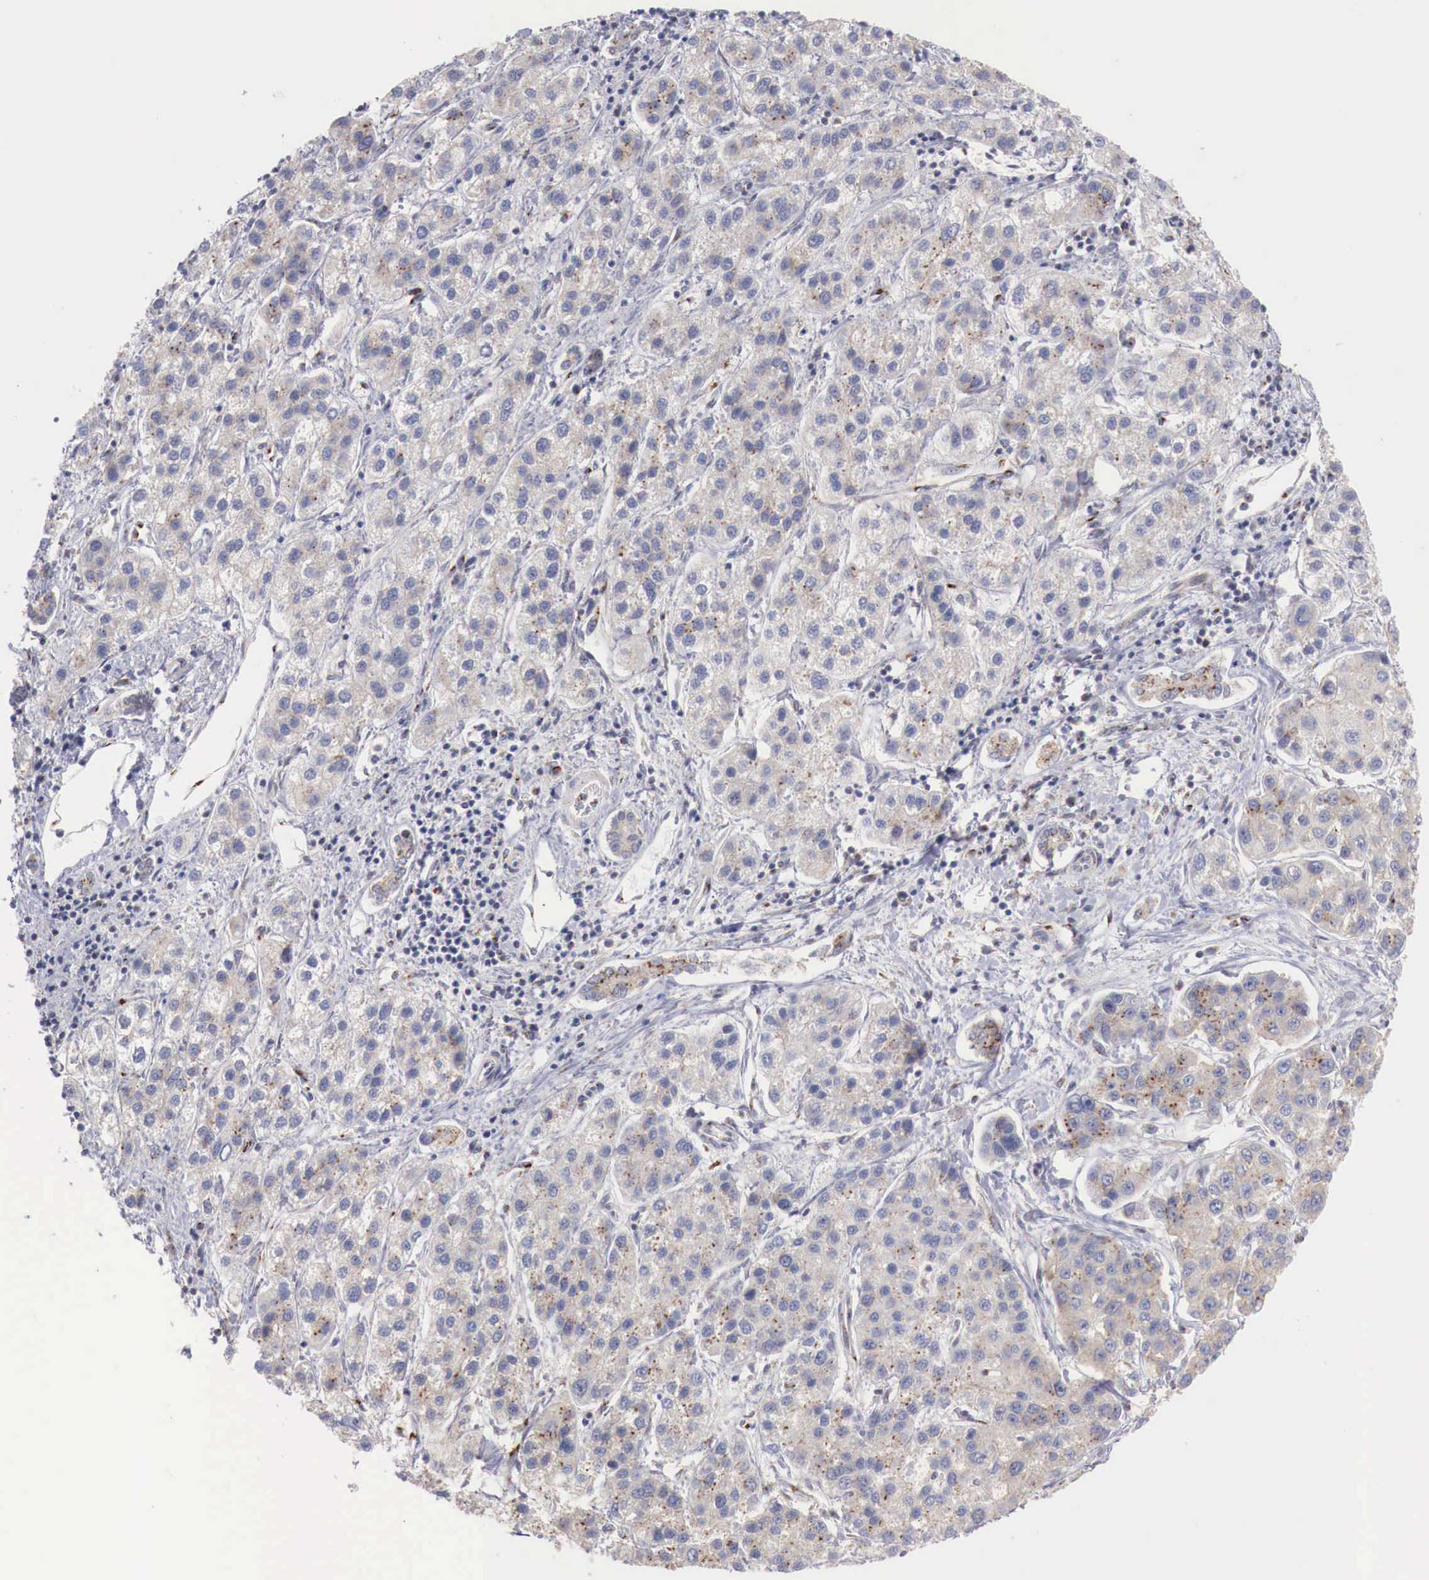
{"staining": {"intensity": "weak", "quantity": "25%-75%", "location": "cytoplasmic/membranous"}, "tissue": "liver cancer", "cell_type": "Tumor cells", "image_type": "cancer", "snomed": [{"axis": "morphology", "description": "Carcinoma, Hepatocellular, NOS"}, {"axis": "topography", "description": "Liver"}], "caption": "Brown immunohistochemical staining in liver hepatocellular carcinoma exhibits weak cytoplasmic/membranous expression in about 25%-75% of tumor cells. Nuclei are stained in blue.", "gene": "SYAP1", "patient": {"sex": "female", "age": 85}}